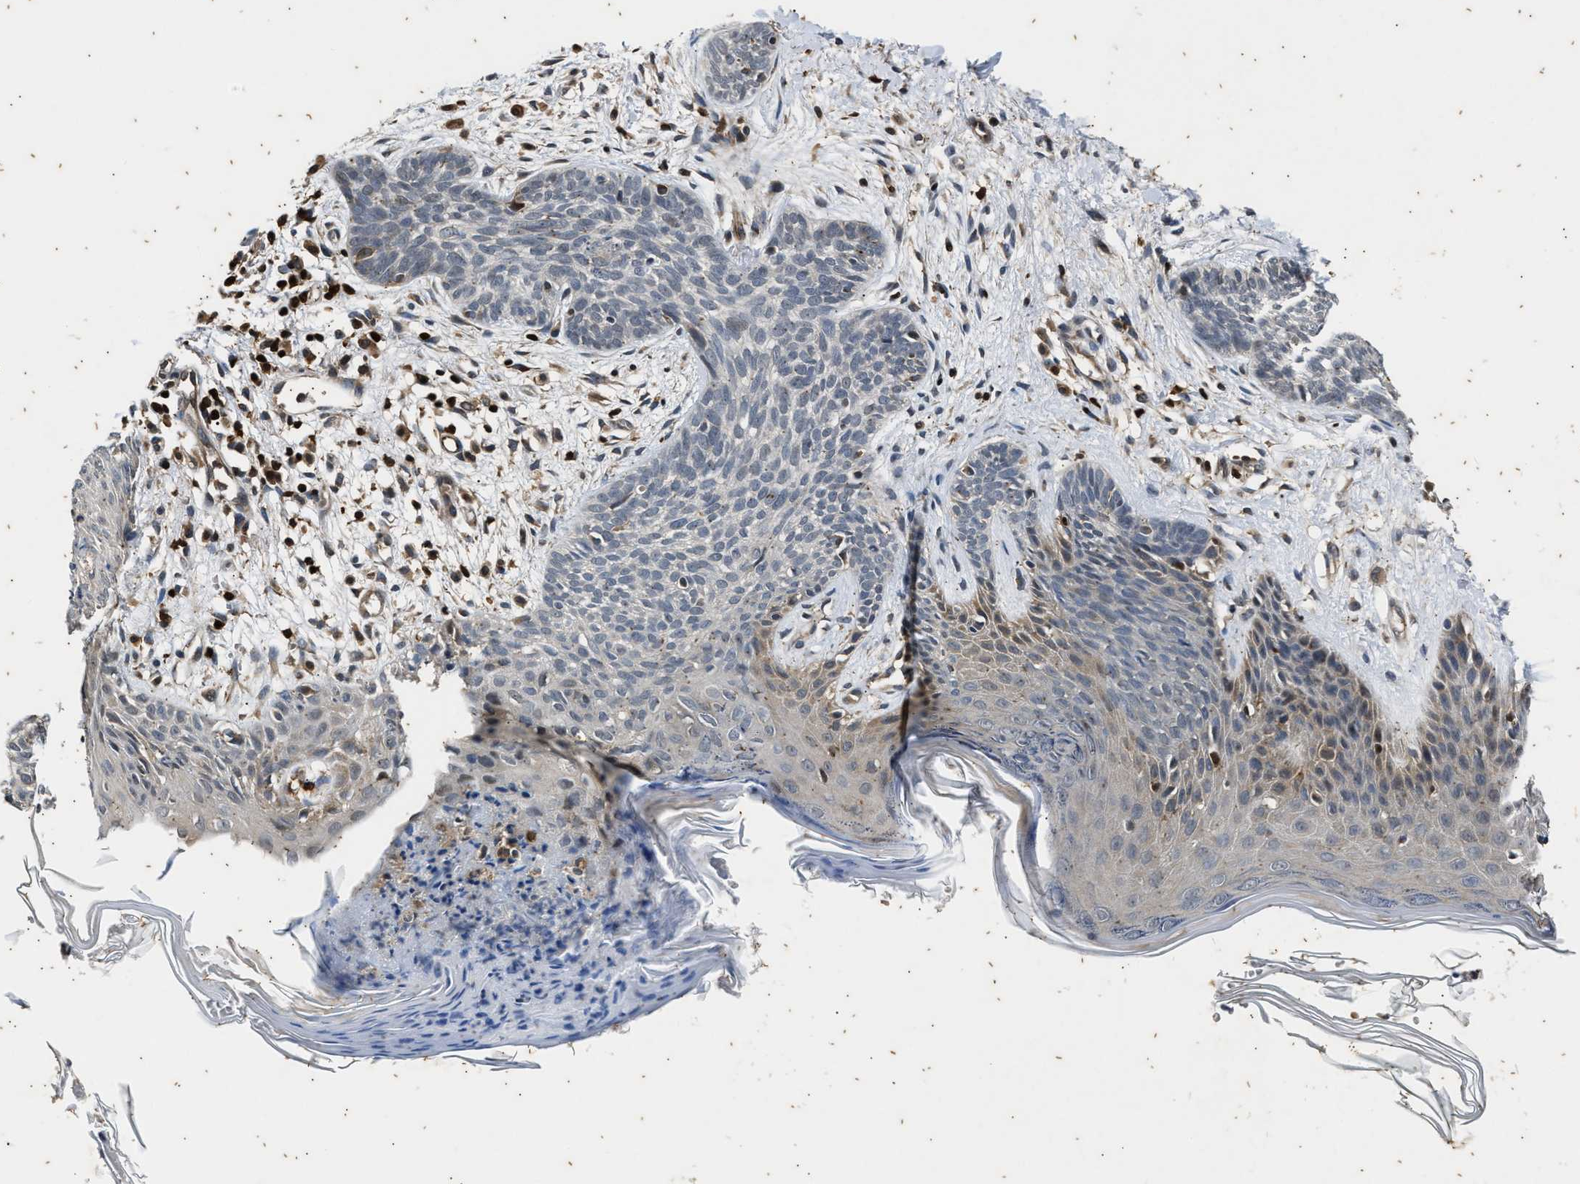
{"staining": {"intensity": "negative", "quantity": "none", "location": "none"}, "tissue": "skin cancer", "cell_type": "Tumor cells", "image_type": "cancer", "snomed": [{"axis": "morphology", "description": "Basal cell carcinoma"}, {"axis": "topography", "description": "Skin"}], "caption": "Immunohistochemical staining of human skin cancer demonstrates no significant staining in tumor cells.", "gene": "PTPN7", "patient": {"sex": "female", "age": 59}}